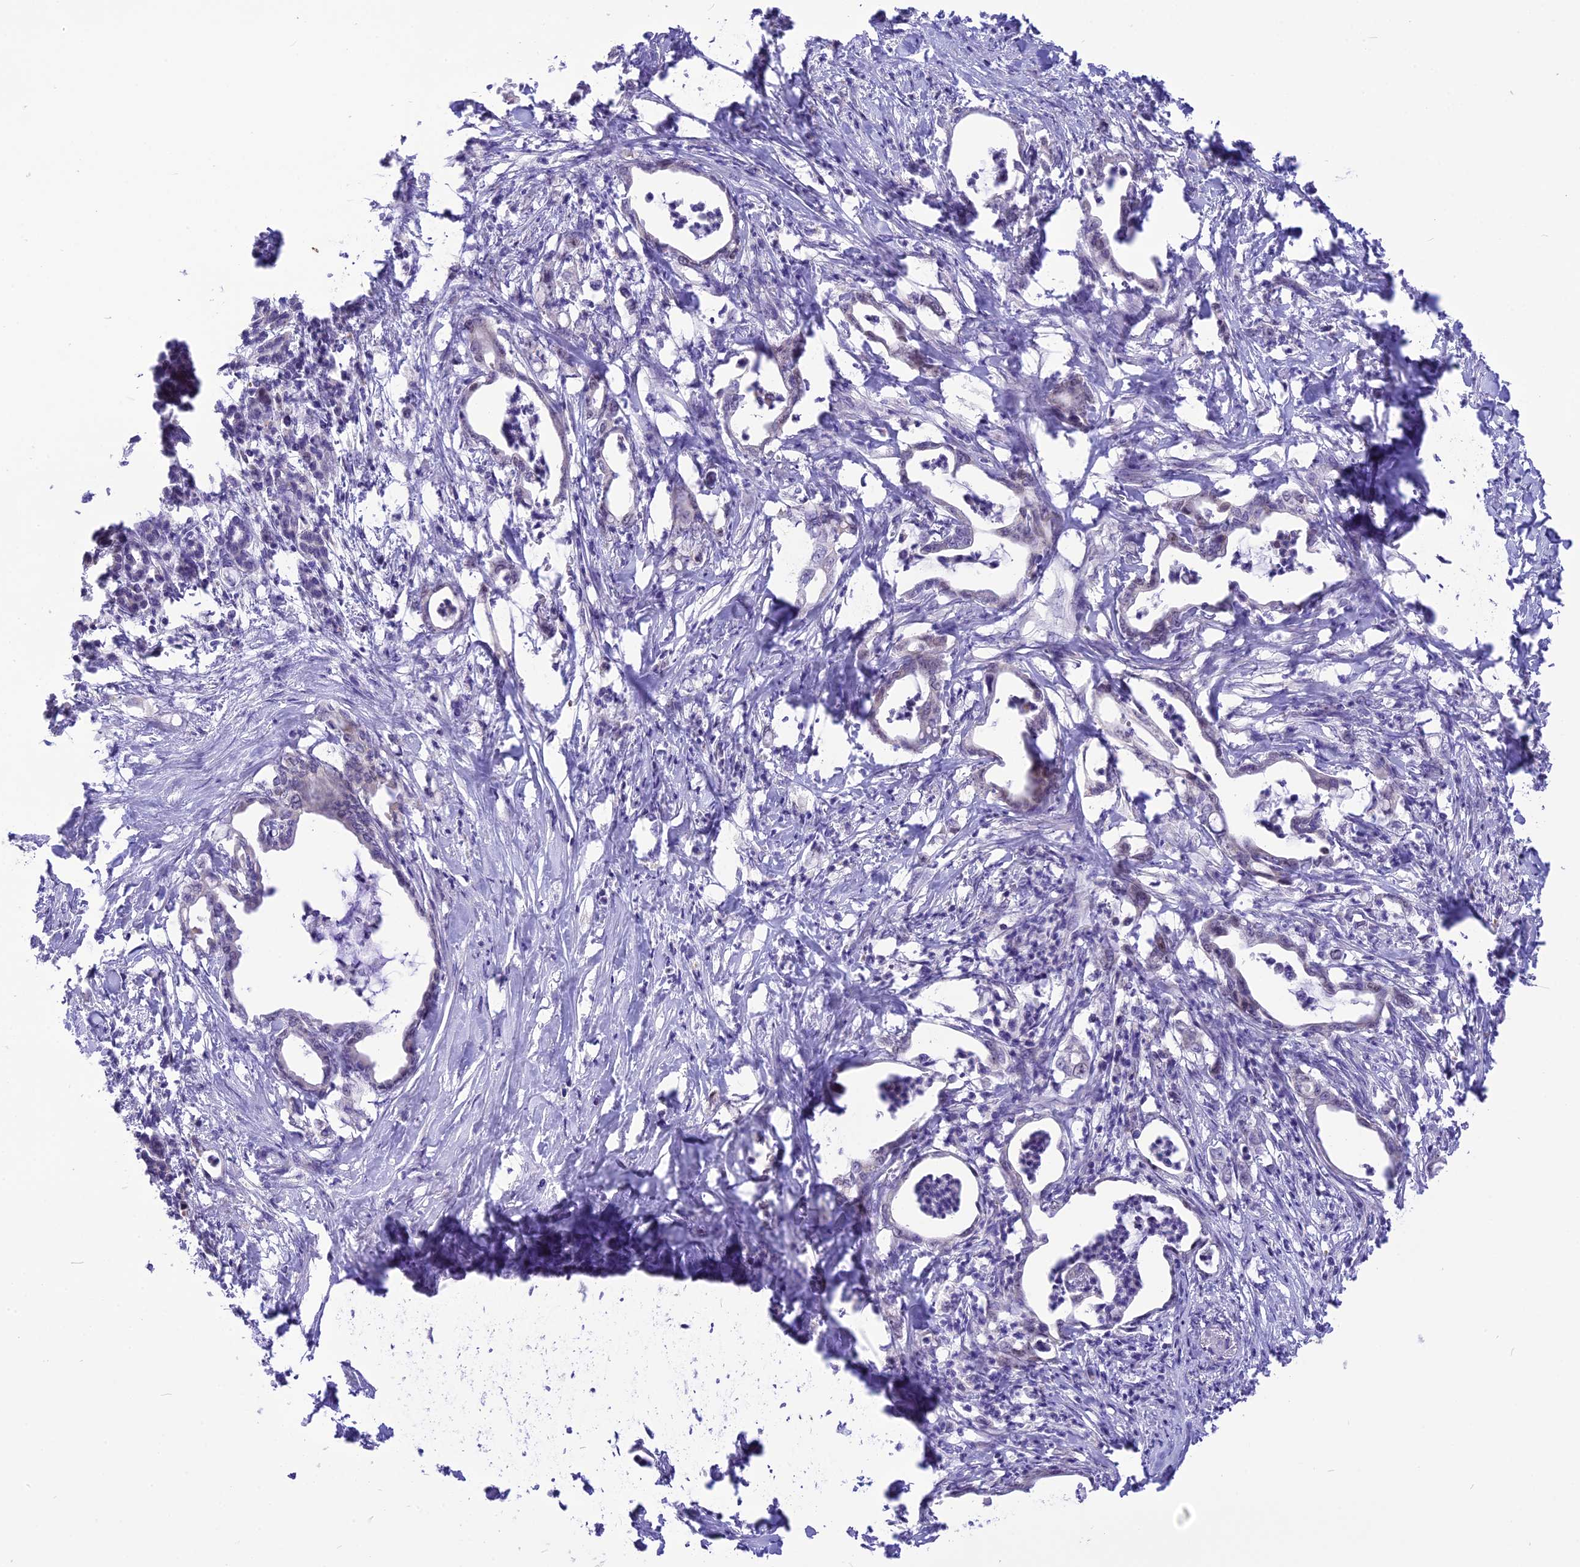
{"staining": {"intensity": "negative", "quantity": "none", "location": "none"}, "tissue": "pancreatic cancer", "cell_type": "Tumor cells", "image_type": "cancer", "snomed": [{"axis": "morphology", "description": "Adenocarcinoma, NOS"}, {"axis": "topography", "description": "Pancreas"}], "caption": "The immunohistochemistry micrograph has no significant positivity in tumor cells of adenocarcinoma (pancreatic) tissue.", "gene": "CMSS1", "patient": {"sex": "female", "age": 55}}